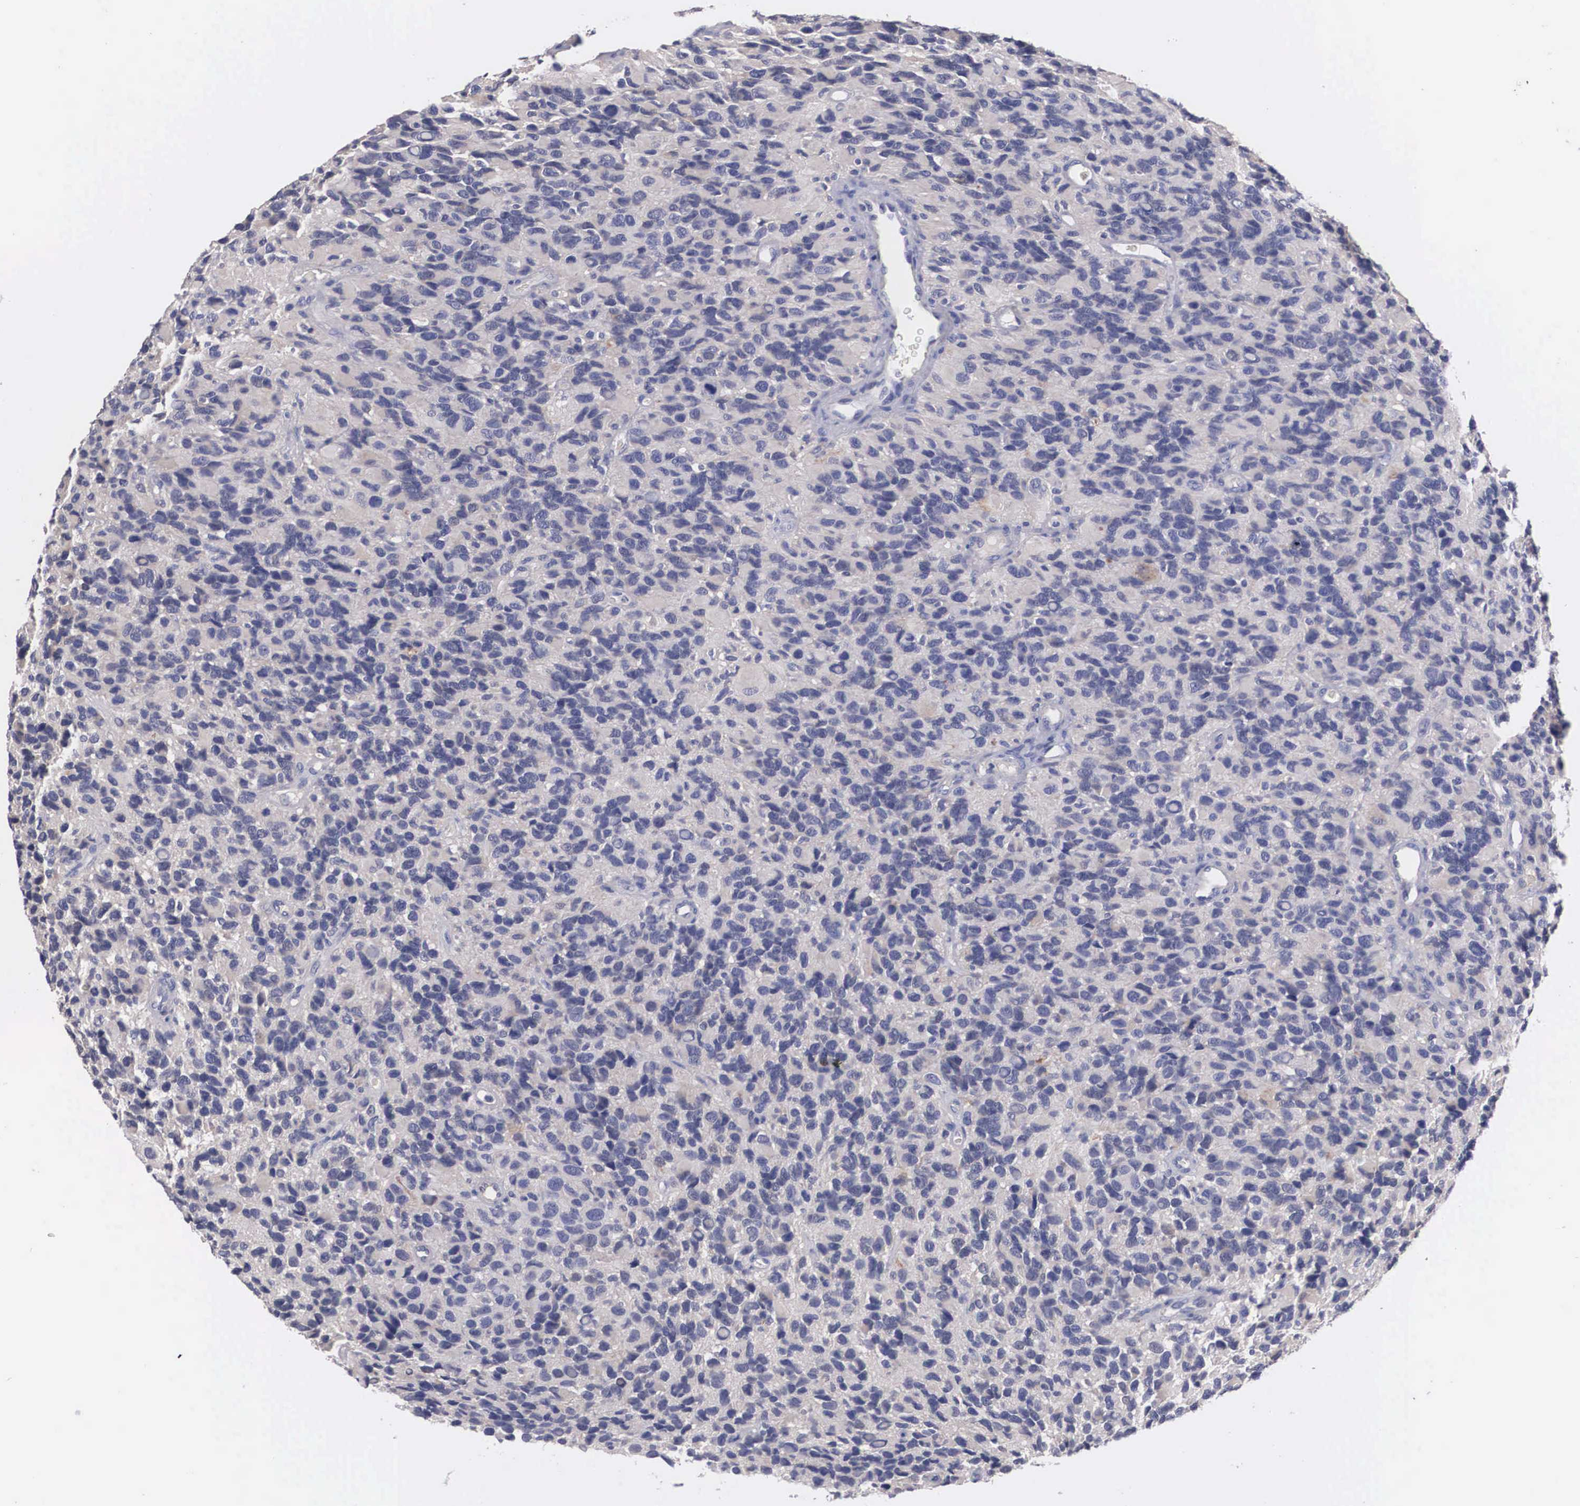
{"staining": {"intensity": "weak", "quantity": "25%-75%", "location": "cytoplasmic/membranous"}, "tissue": "glioma", "cell_type": "Tumor cells", "image_type": "cancer", "snomed": [{"axis": "morphology", "description": "Glioma, malignant, High grade"}, {"axis": "topography", "description": "Brain"}], "caption": "Glioma stained with a protein marker exhibits weak staining in tumor cells.", "gene": "ABHD4", "patient": {"sex": "male", "age": 77}}